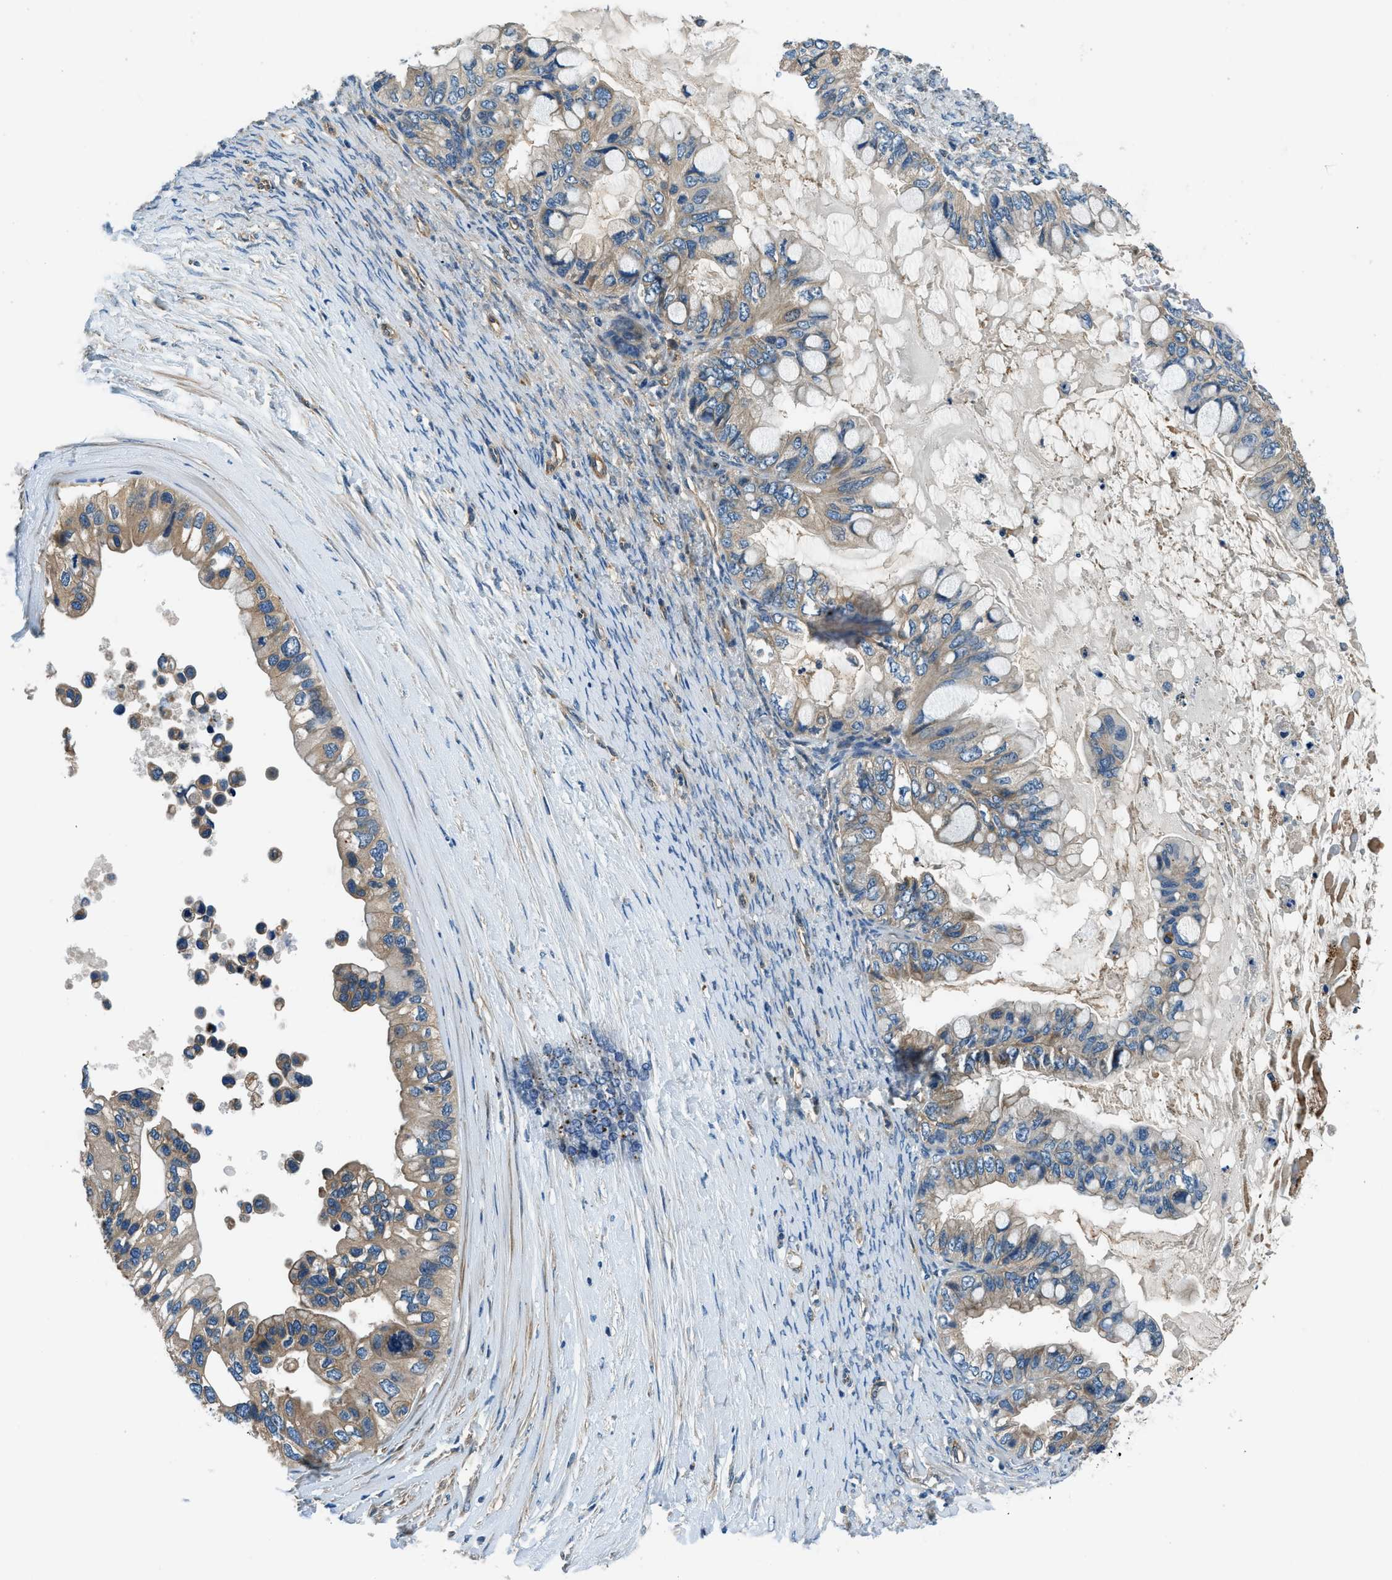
{"staining": {"intensity": "weak", "quantity": ">75%", "location": "cytoplasmic/membranous"}, "tissue": "ovarian cancer", "cell_type": "Tumor cells", "image_type": "cancer", "snomed": [{"axis": "morphology", "description": "Cystadenocarcinoma, mucinous, NOS"}, {"axis": "topography", "description": "Ovary"}], "caption": "Ovarian cancer stained with immunohistochemistry (IHC) shows weak cytoplasmic/membranous positivity in approximately >75% of tumor cells.", "gene": "SLC19A2", "patient": {"sex": "female", "age": 80}}